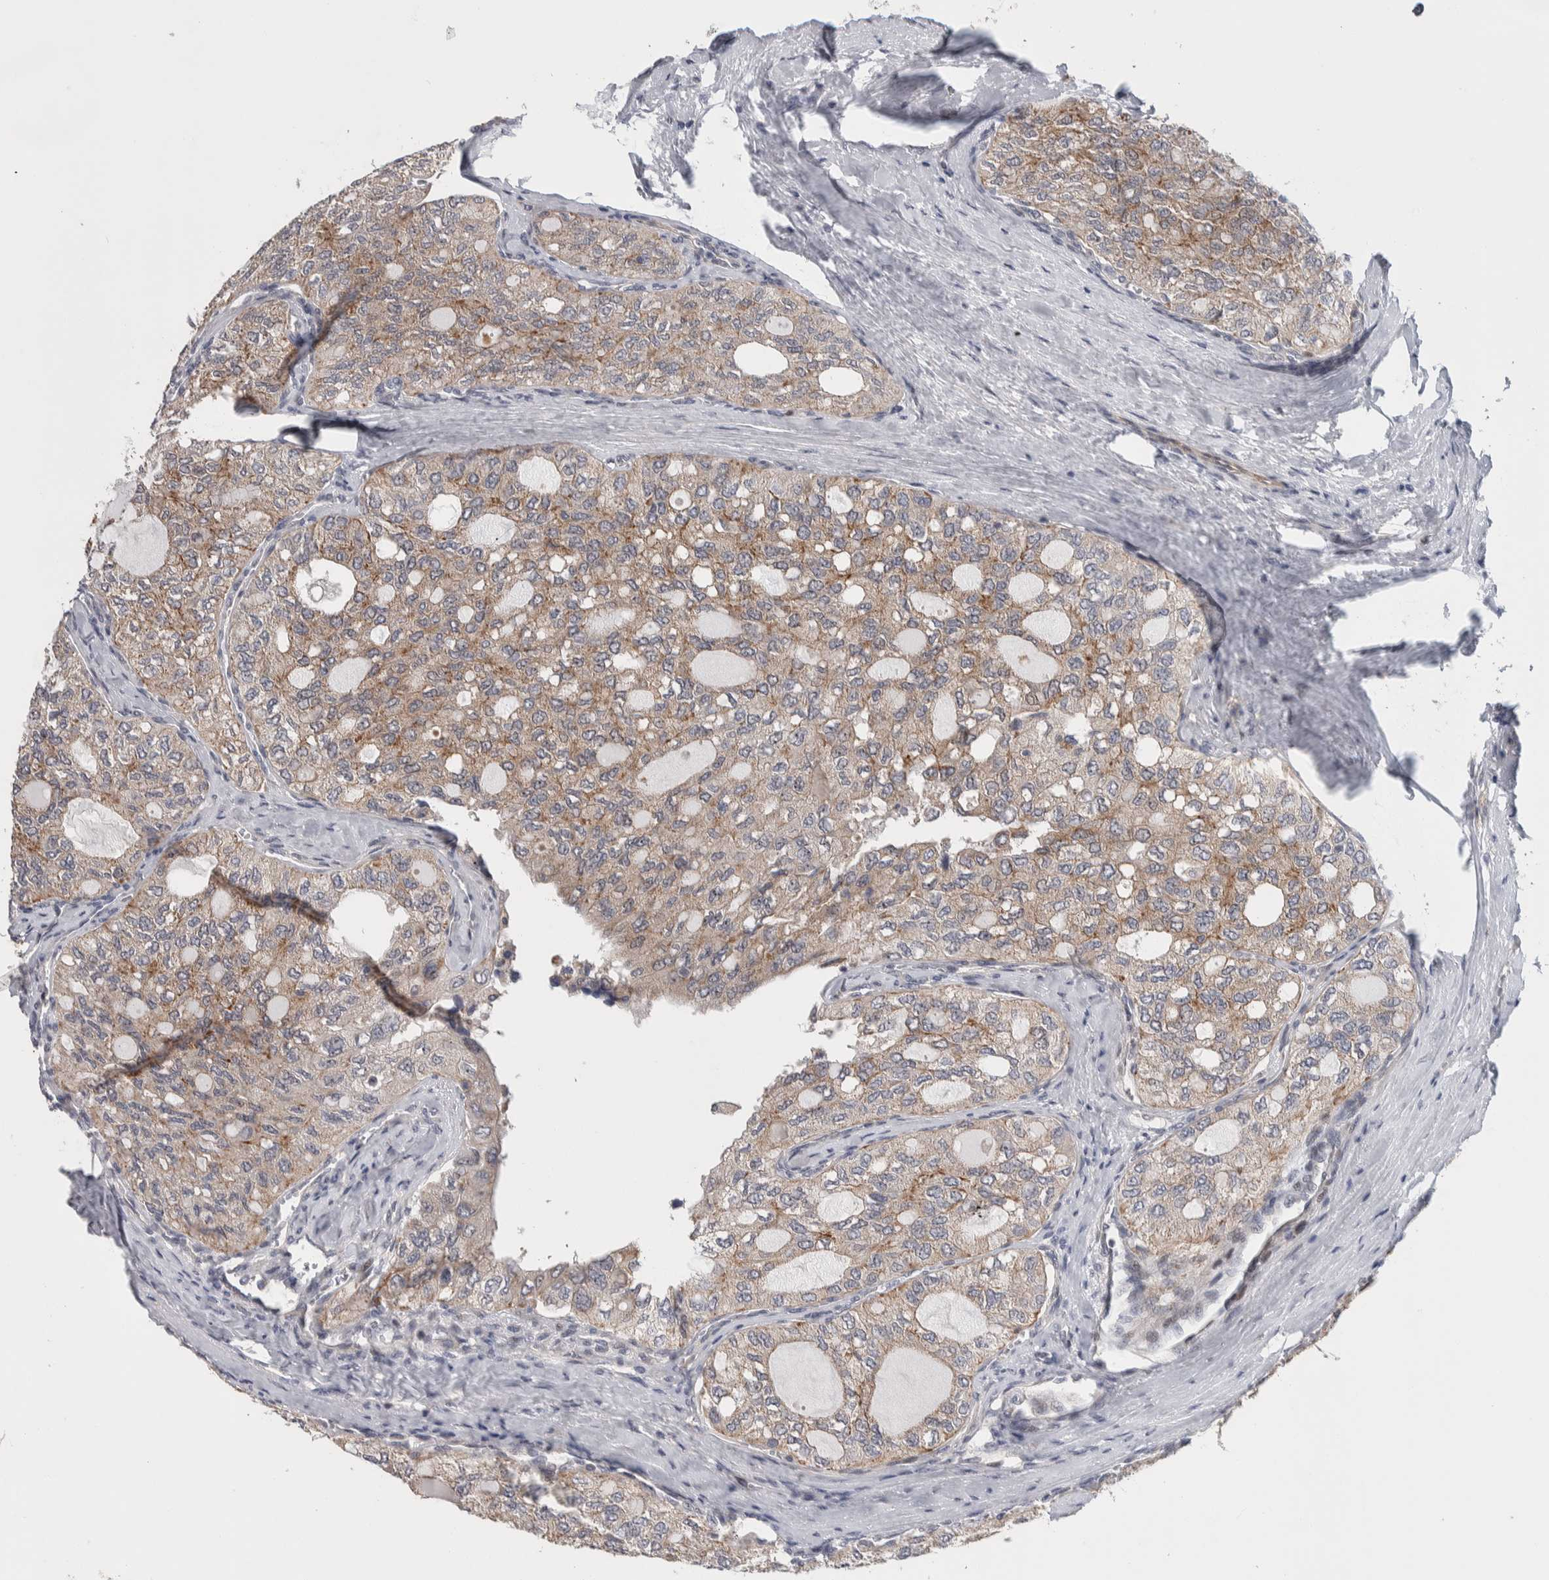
{"staining": {"intensity": "moderate", "quantity": "25%-75%", "location": "cytoplasmic/membranous"}, "tissue": "thyroid cancer", "cell_type": "Tumor cells", "image_type": "cancer", "snomed": [{"axis": "morphology", "description": "Follicular adenoma carcinoma, NOS"}, {"axis": "topography", "description": "Thyroid gland"}], "caption": "DAB immunohistochemical staining of human thyroid follicular adenoma carcinoma shows moderate cytoplasmic/membranous protein staining in about 25%-75% of tumor cells.", "gene": "PRRG4", "patient": {"sex": "male", "age": 75}}